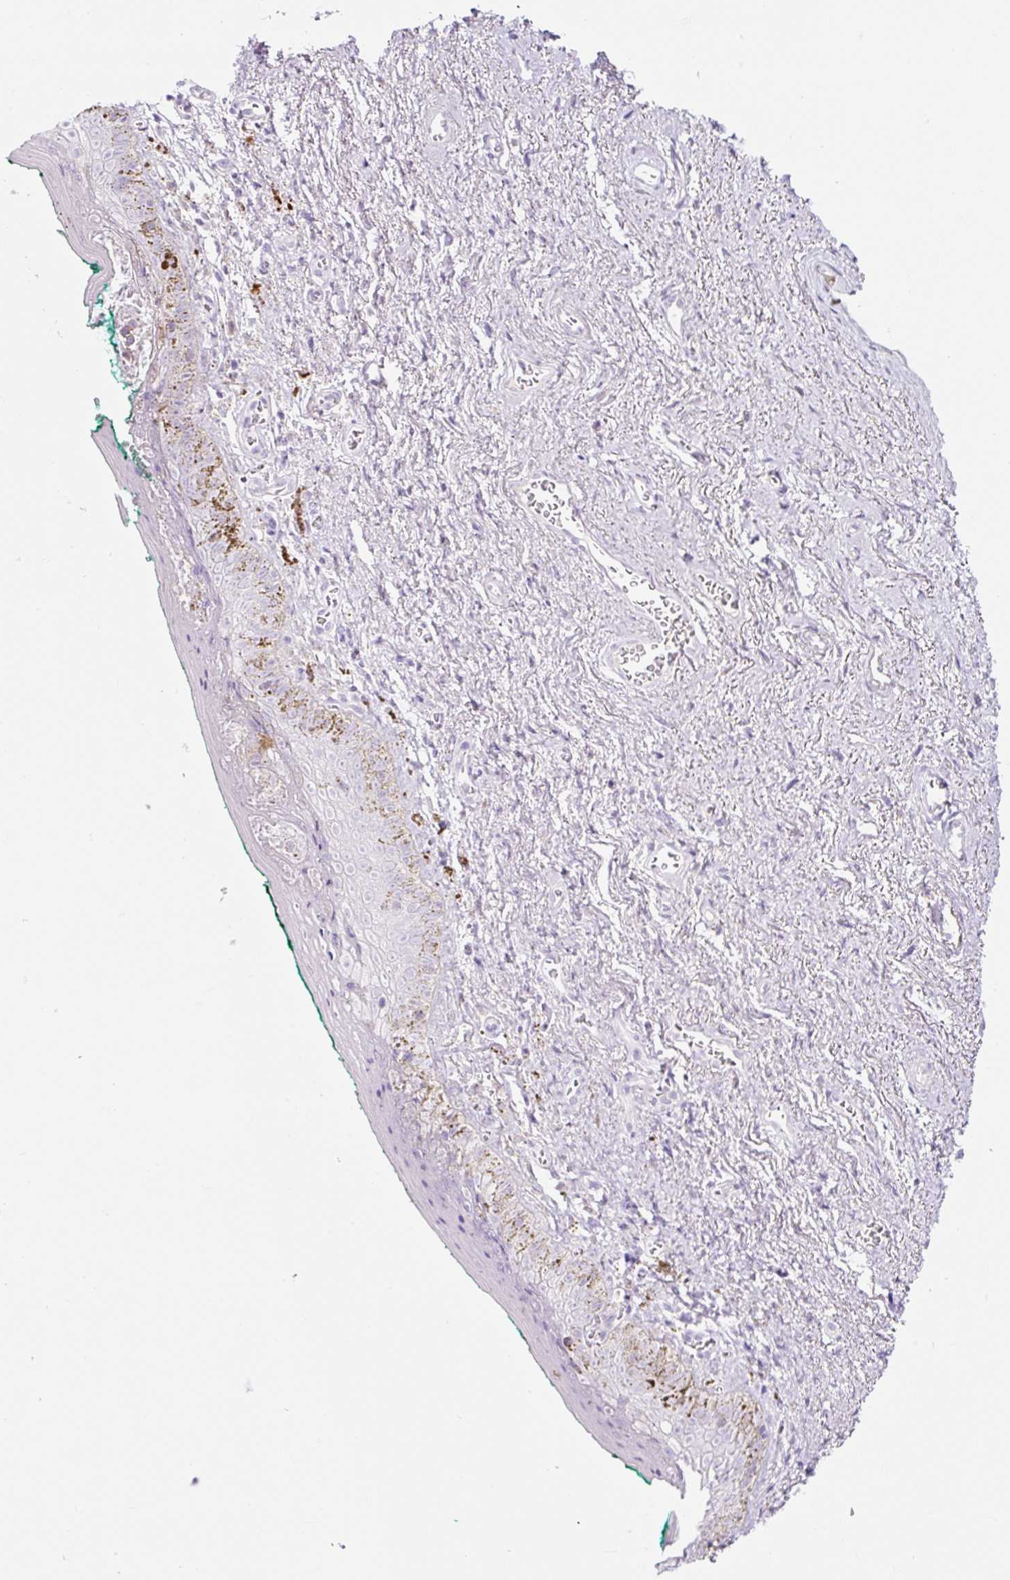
{"staining": {"intensity": "moderate", "quantity": "<25%", "location": "cytoplasmic/membranous"}, "tissue": "vagina", "cell_type": "Squamous epithelial cells", "image_type": "normal", "snomed": [{"axis": "morphology", "description": "Normal tissue, NOS"}, {"axis": "topography", "description": "Vulva"}, {"axis": "topography", "description": "Vagina"}, {"axis": "topography", "description": "Peripheral nerve tissue"}], "caption": "A high-resolution photomicrograph shows IHC staining of normal vagina, which displays moderate cytoplasmic/membranous expression in approximately <25% of squamous epithelial cells.", "gene": "RNF212B", "patient": {"sex": "female", "age": 66}}